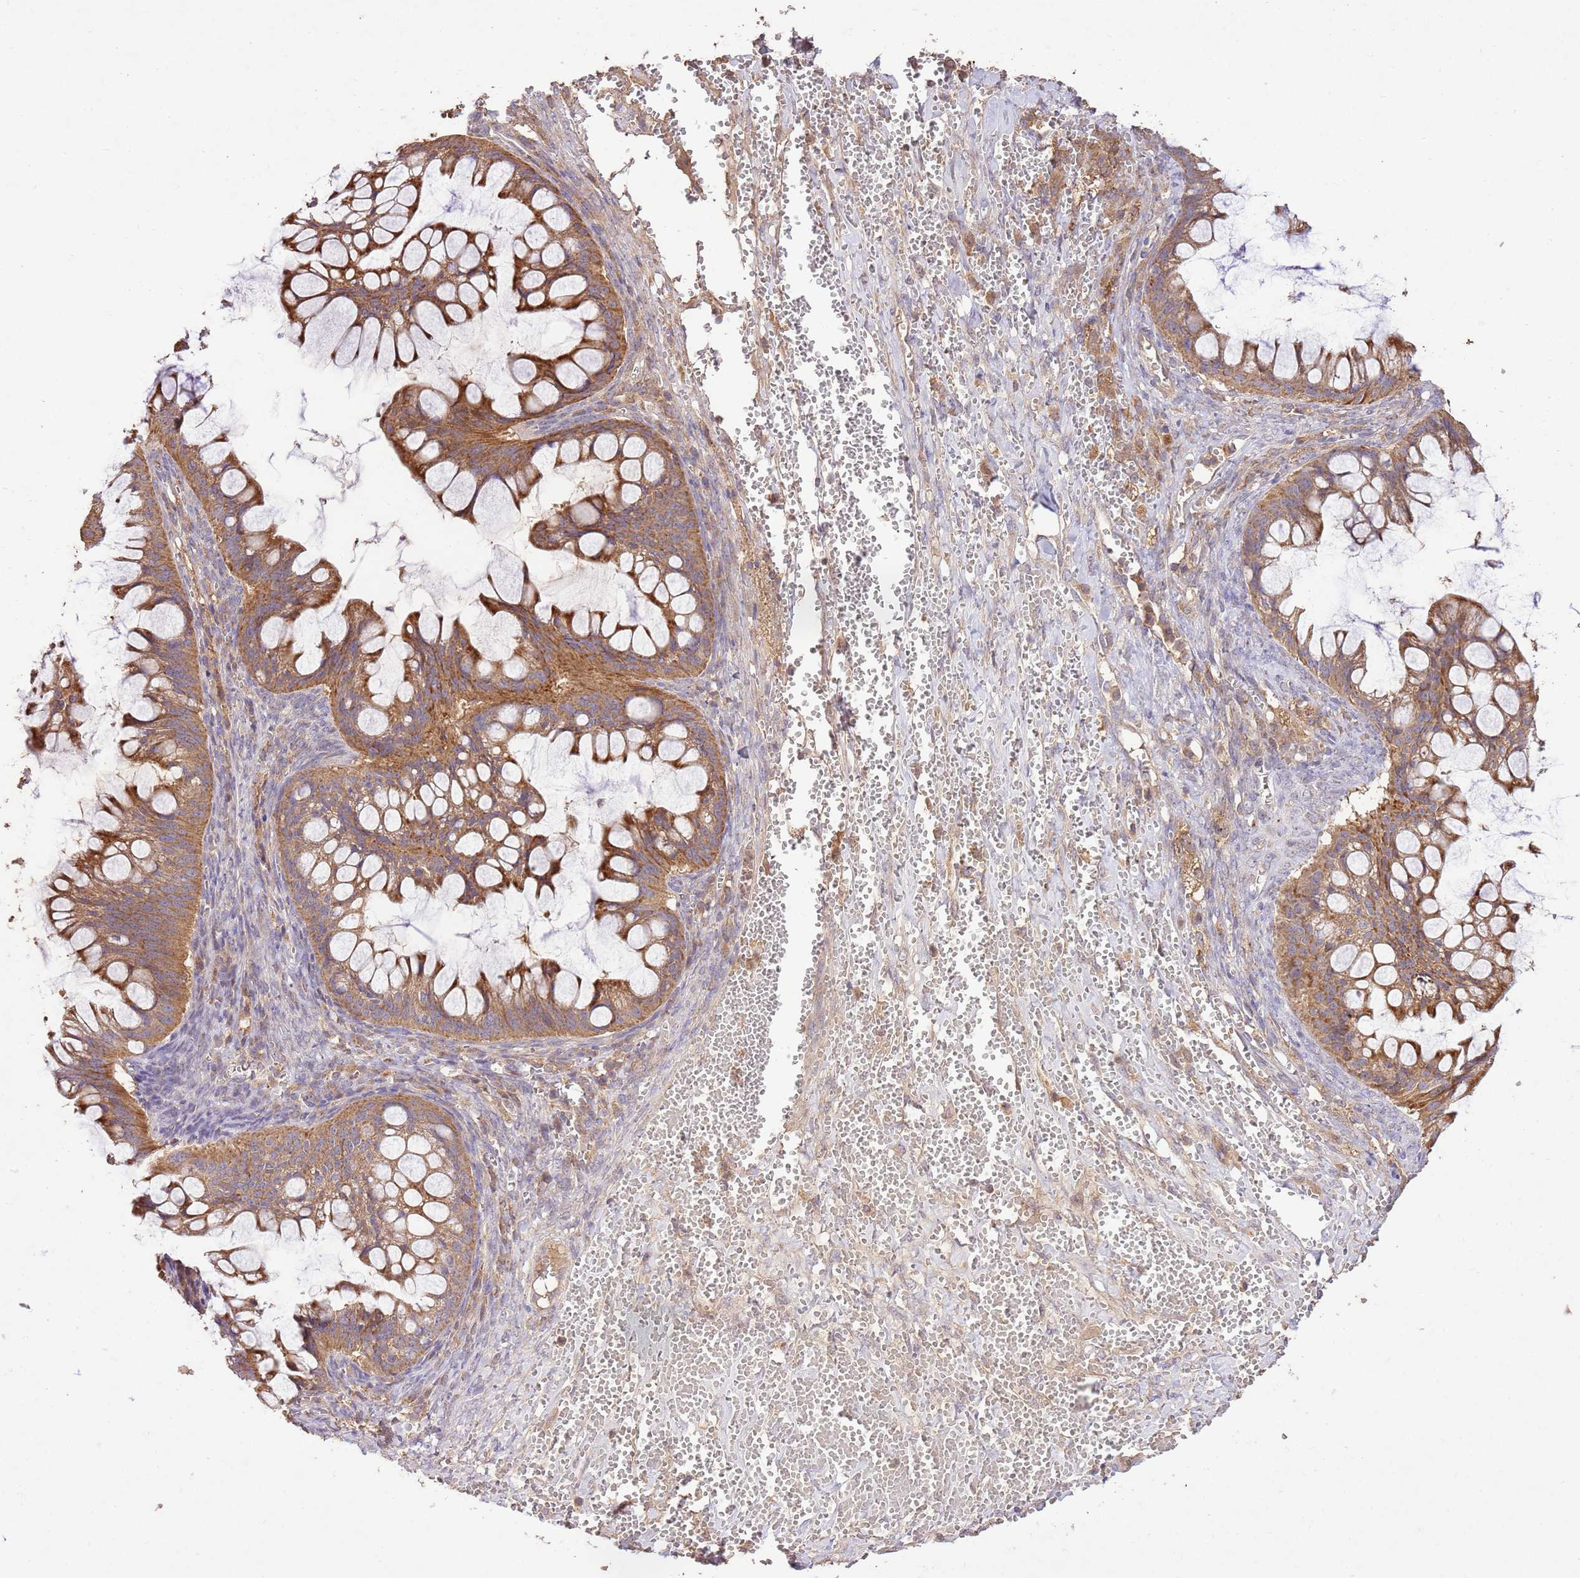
{"staining": {"intensity": "moderate", "quantity": ">75%", "location": "cytoplasmic/membranous"}, "tissue": "ovarian cancer", "cell_type": "Tumor cells", "image_type": "cancer", "snomed": [{"axis": "morphology", "description": "Cystadenocarcinoma, mucinous, NOS"}, {"axis": "topography", "description": "Ovary"}], "caption": "This micrograph exhibits ovarian mucinous cystadenocarcinoma stained with IHC to label a protein in brown. The cytoplasmic/membranous of tumor cells show moderate positivity for the protein. Nuclei are counter-stained blue.", "gene": "LRRC28", "patient": {"sex": "female", "age": 73}}